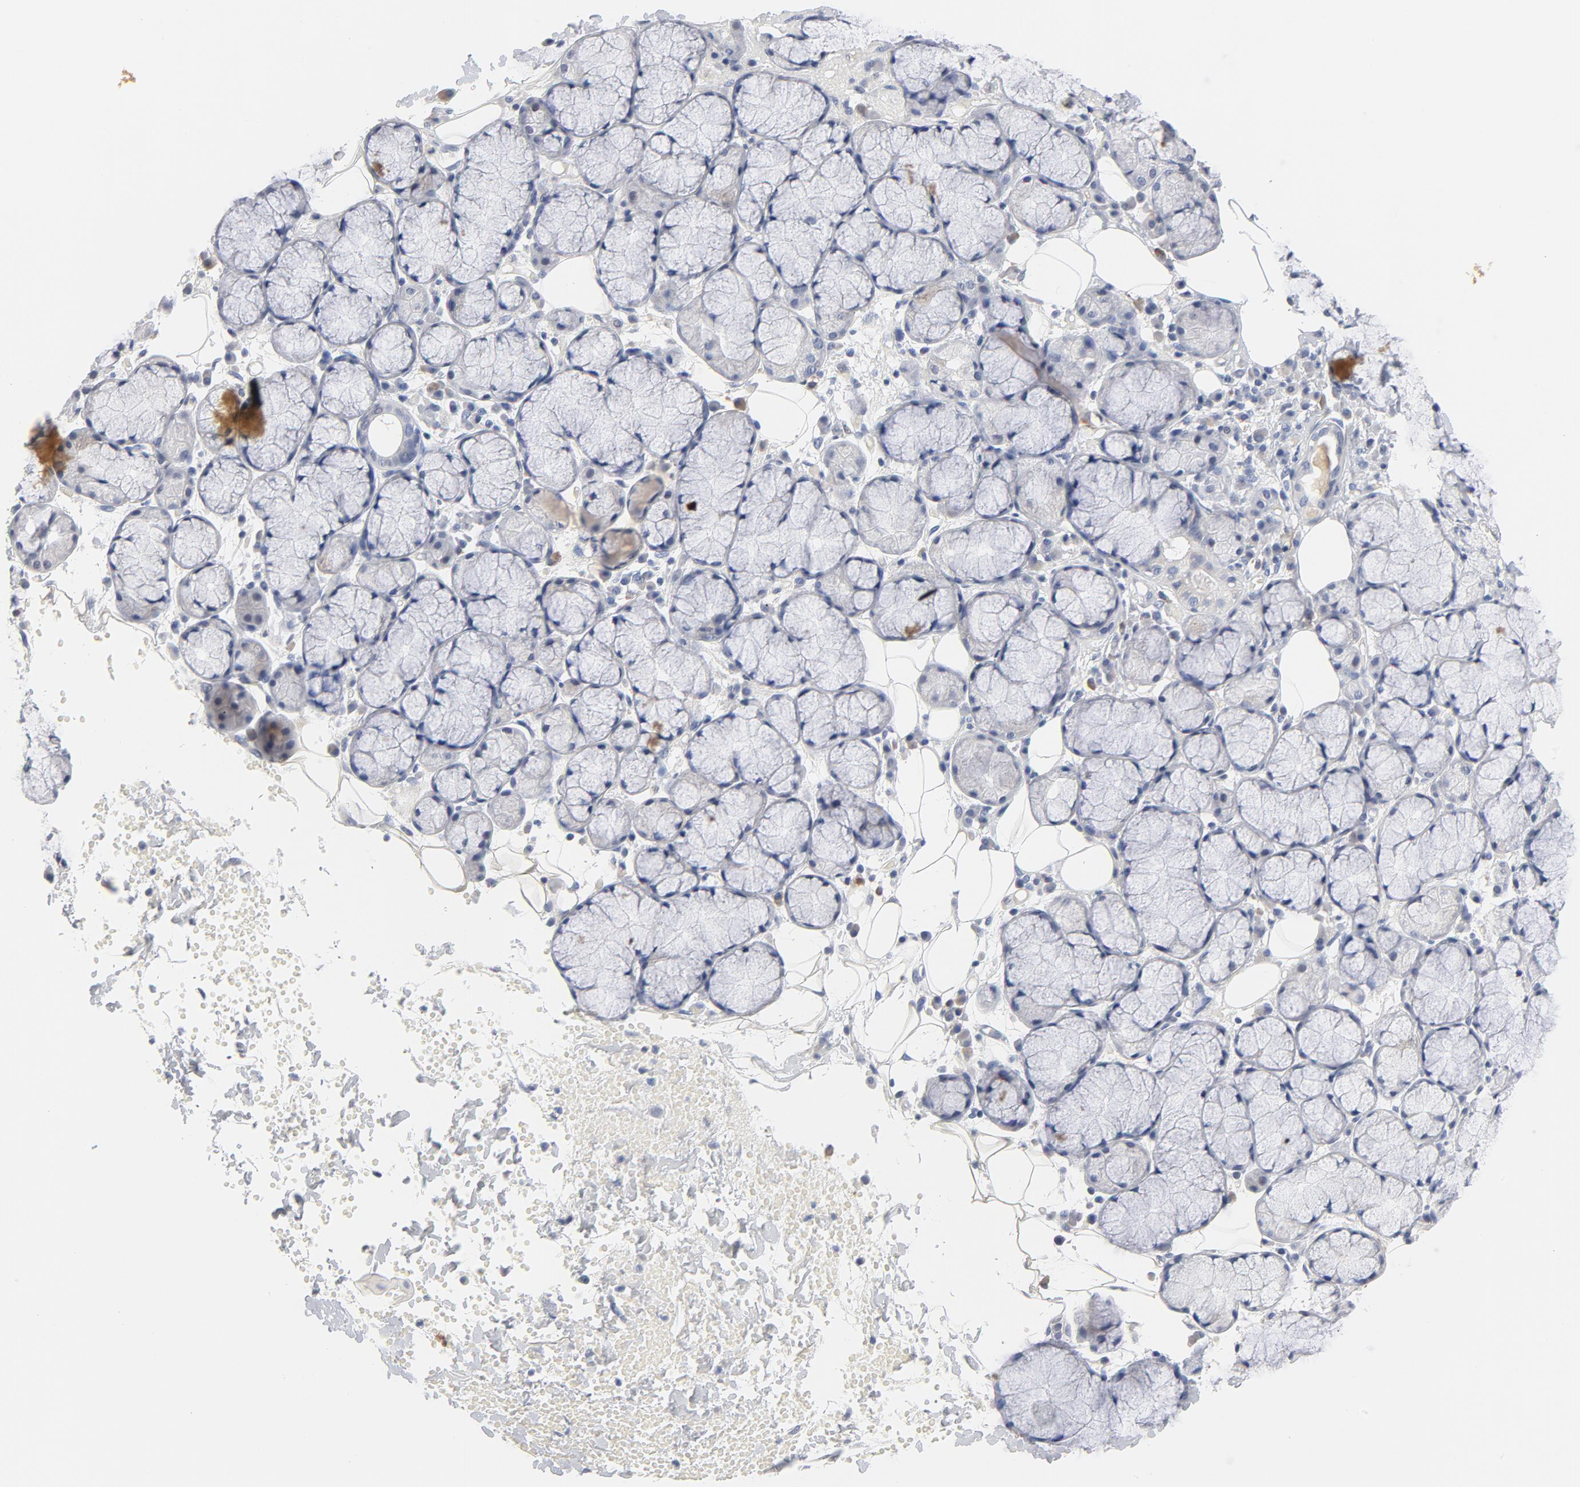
{"staining": {"intensity": "negative", "quantity": "none", "location": "none"}, "tissue": "salivary gland", "cell_type": "Glandular cells", "image_type": "normal", "snomed": [{"axis": "morphology", "description": "Normal tissue, NOS"}, {"axis": "topography", "description": "Skeletal muscle"}, {"axis": "topography", "description": "Oral tissue"}, {"axis": "topography", "description": "Salivary gland"}, {"axis": "topography", "description": "Peripheral nerve tissue"}], "caption": "Image shows no protein positivity in glandular cells of benign salivary gland. (DAB immunohistochemistry with hematoxylin counter stain).", "gene": "KCNK13", "patient": {"sex": "male", "age": 54}}